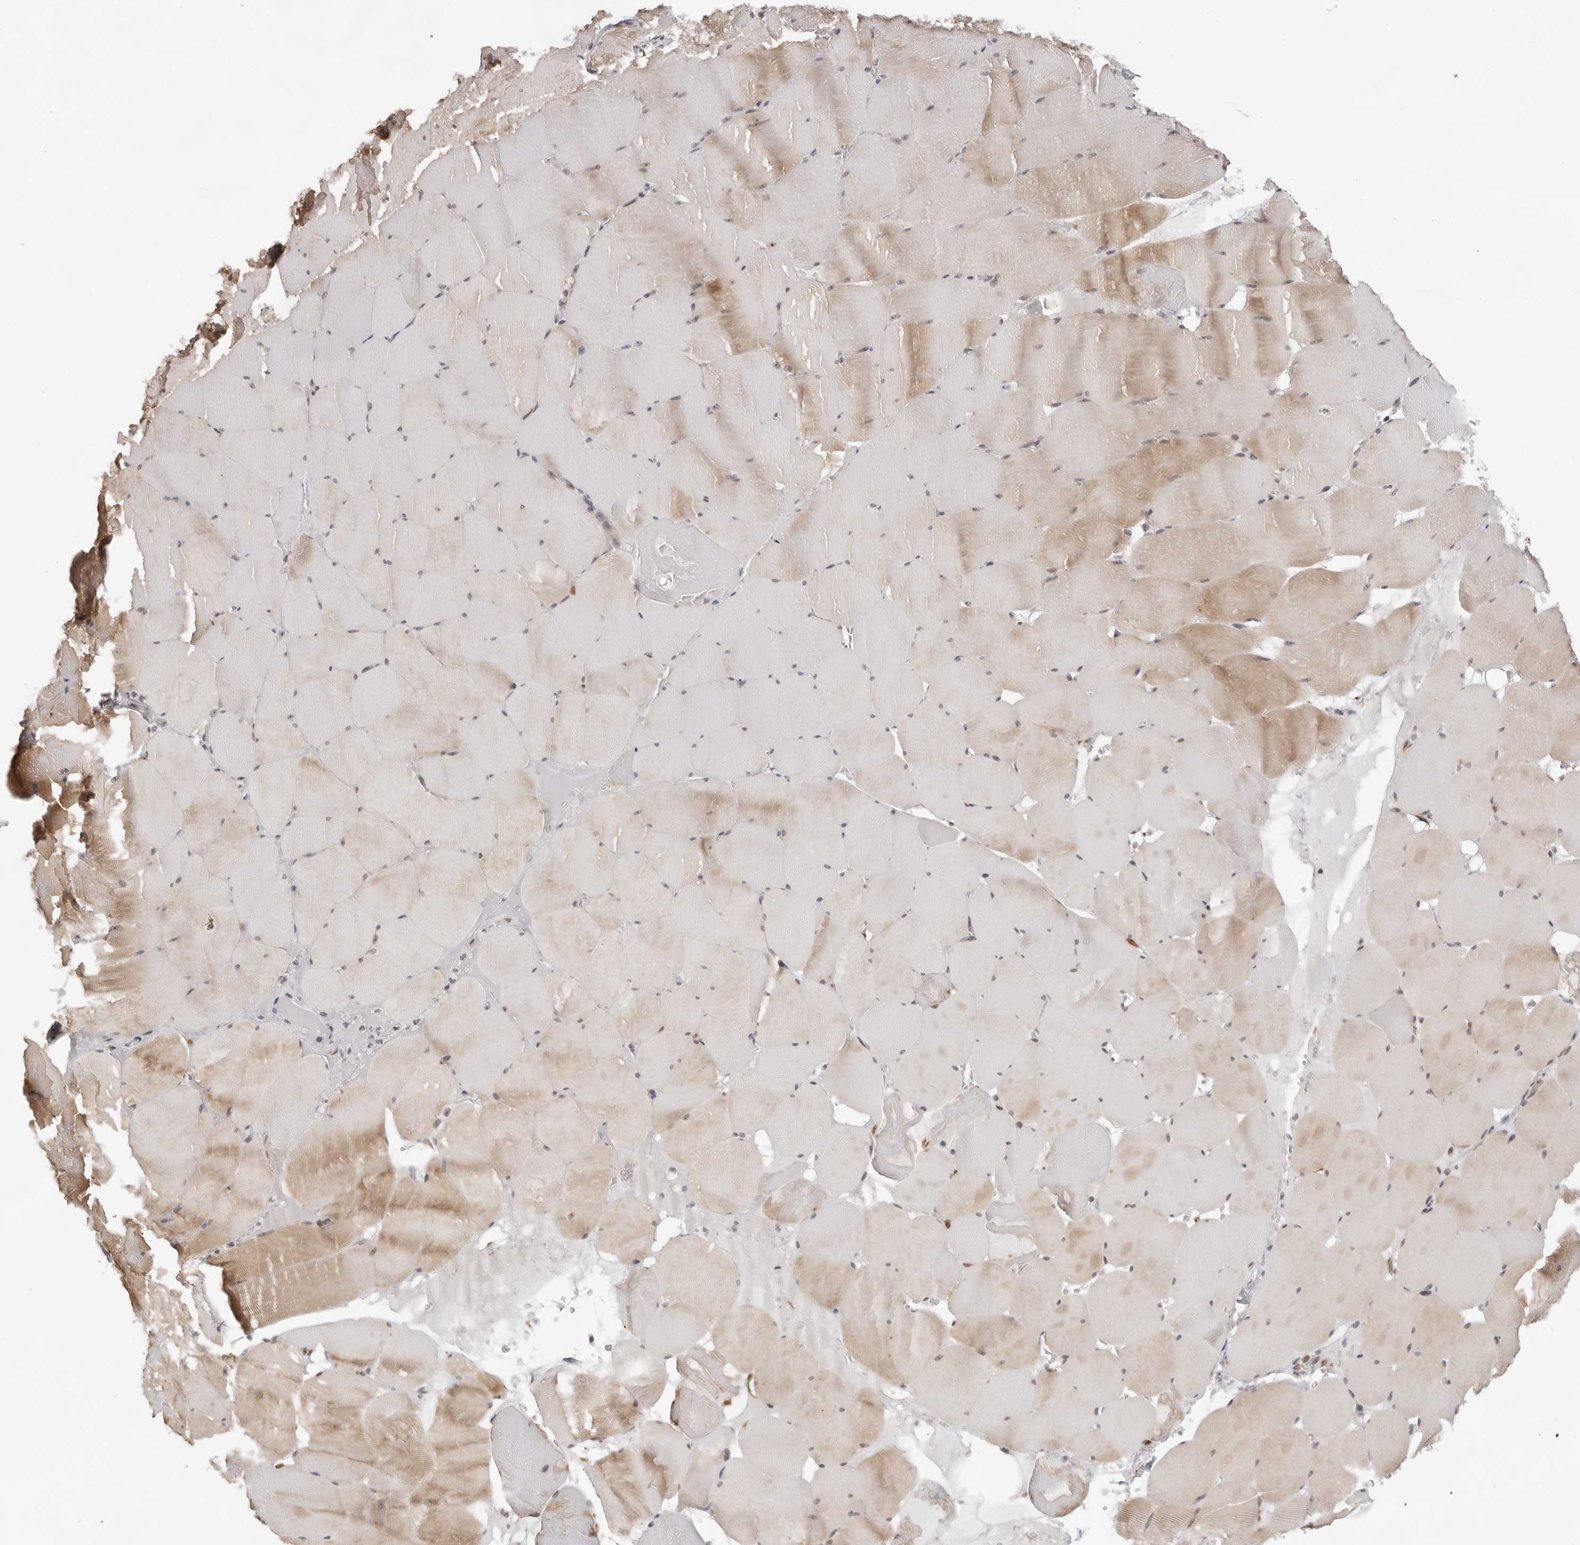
{"staining": {"intensity": "moderate", "quantity": "25%-75%", "location": "cytoplasmic/membranous,nuclear"}, "tissue": "skeletal muscle", "cell_type": "Myocytes", "image_type": "normal", "snomed": [{"axis": "morphology", "description": "Normal tissue, NOS"}, {"axis": "topography", "description": "Skeletal muscle"}], "caption": "High-power microscopy captured an immunohistochemistry photomicrograph of normal skeletal muscle, revealing moderate cytoplasmic/membranous,nuclear positivity in about 25%-75% of myocytes.", "gene": "EXOSC10", "patient": {"sex": "male", "age": 62}}